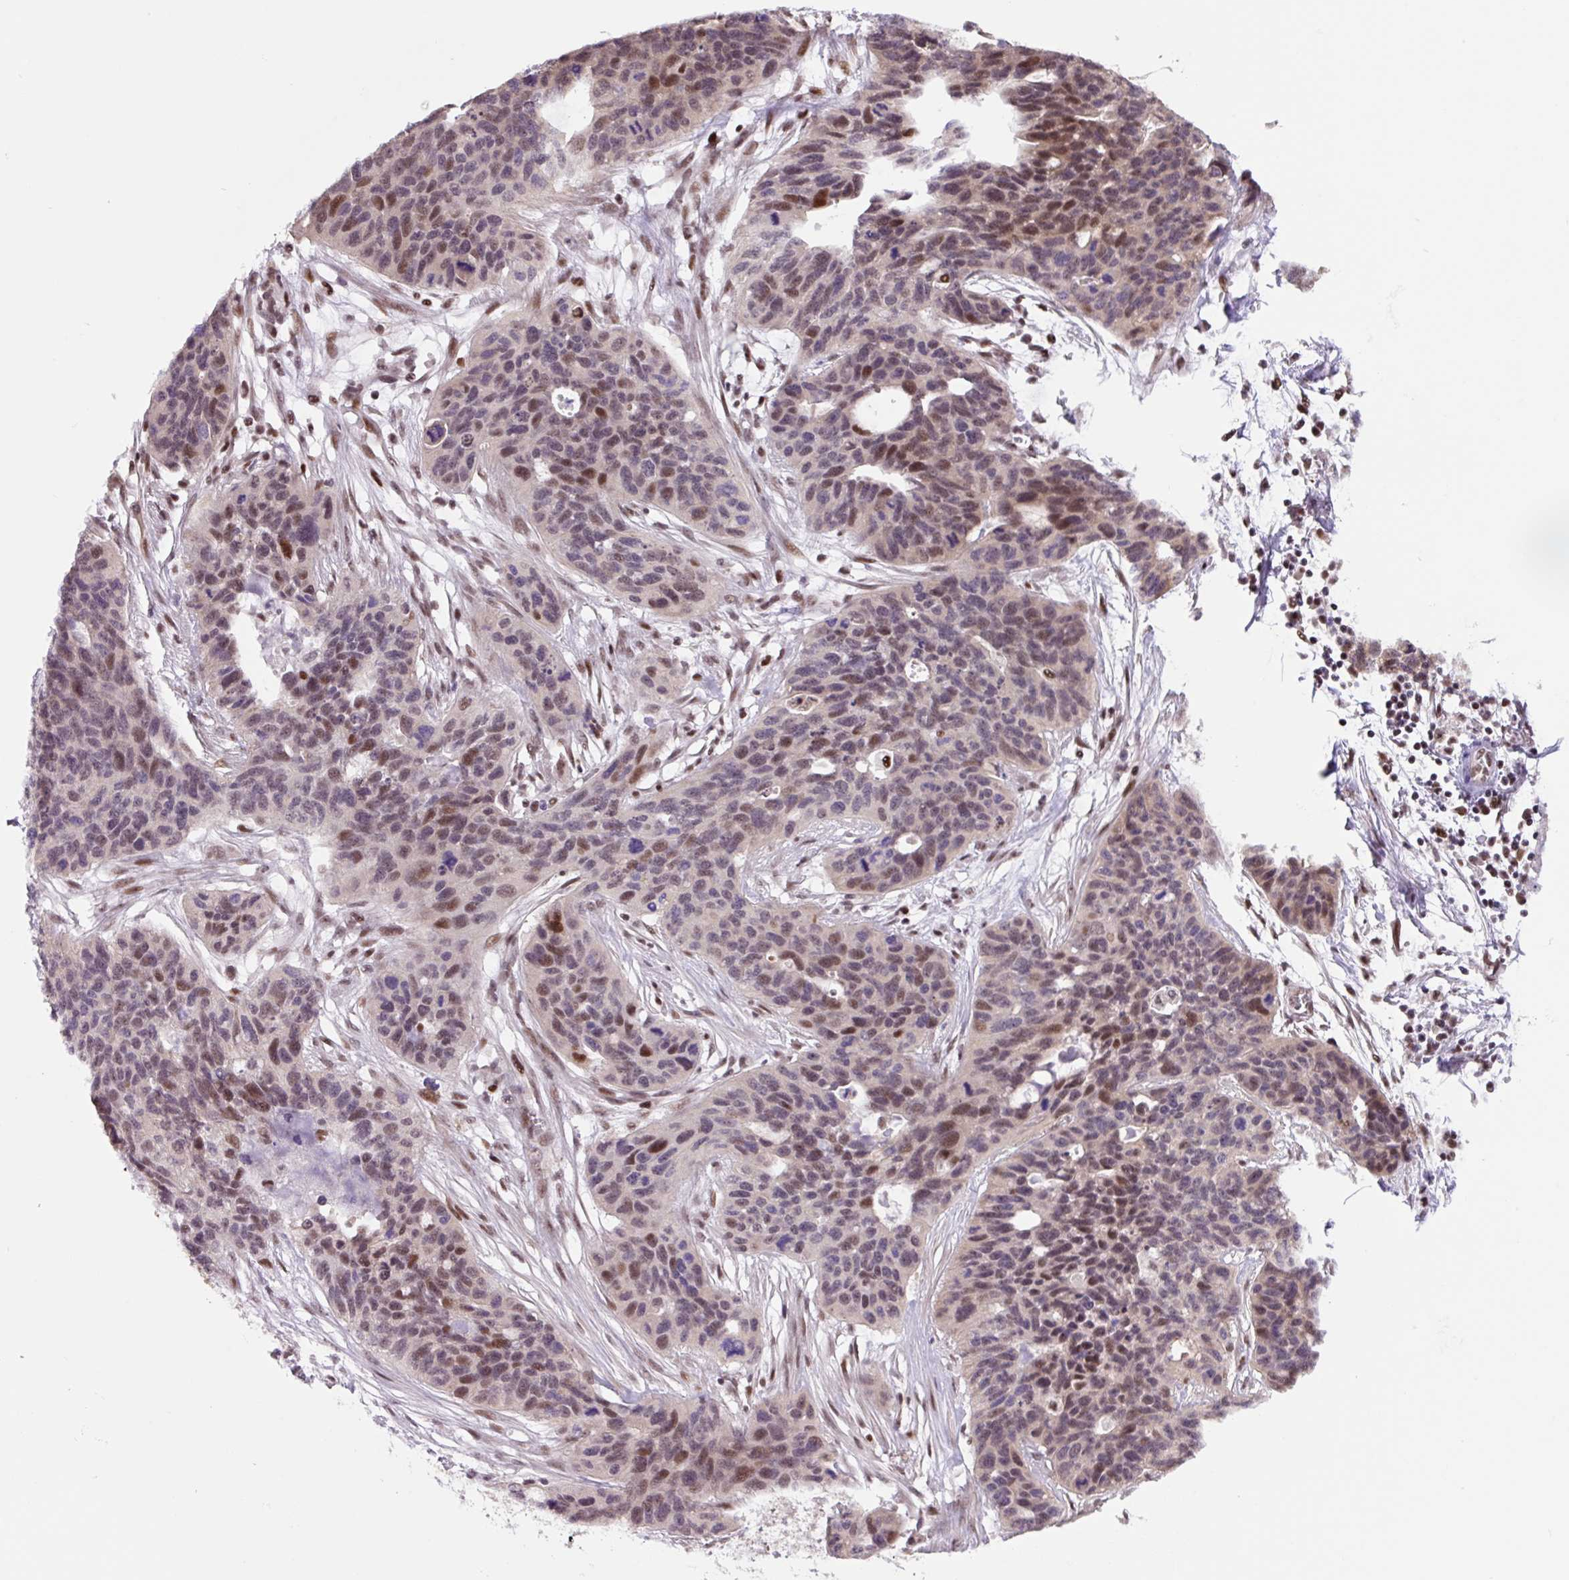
{"staining": {"intensity": "moderate", "quantity": "25%-75%", "location": "nuclear"}, "tissue": "ovarian cancer", "cell_type": "Tumor cells", "image_type": "cancer", "snomed": [{"axis": "morphology", "description": "Cystadenocarcinoma, serous, NOS"}, {"axis": "topography", "description": "Ovary"}], "caption": "A brown stain highlights moderate nuclear staining of a protein in ovarian cancer tumor cells.", "gene": "TAF1A", "patient": {"sex": "female", "age": 64}}